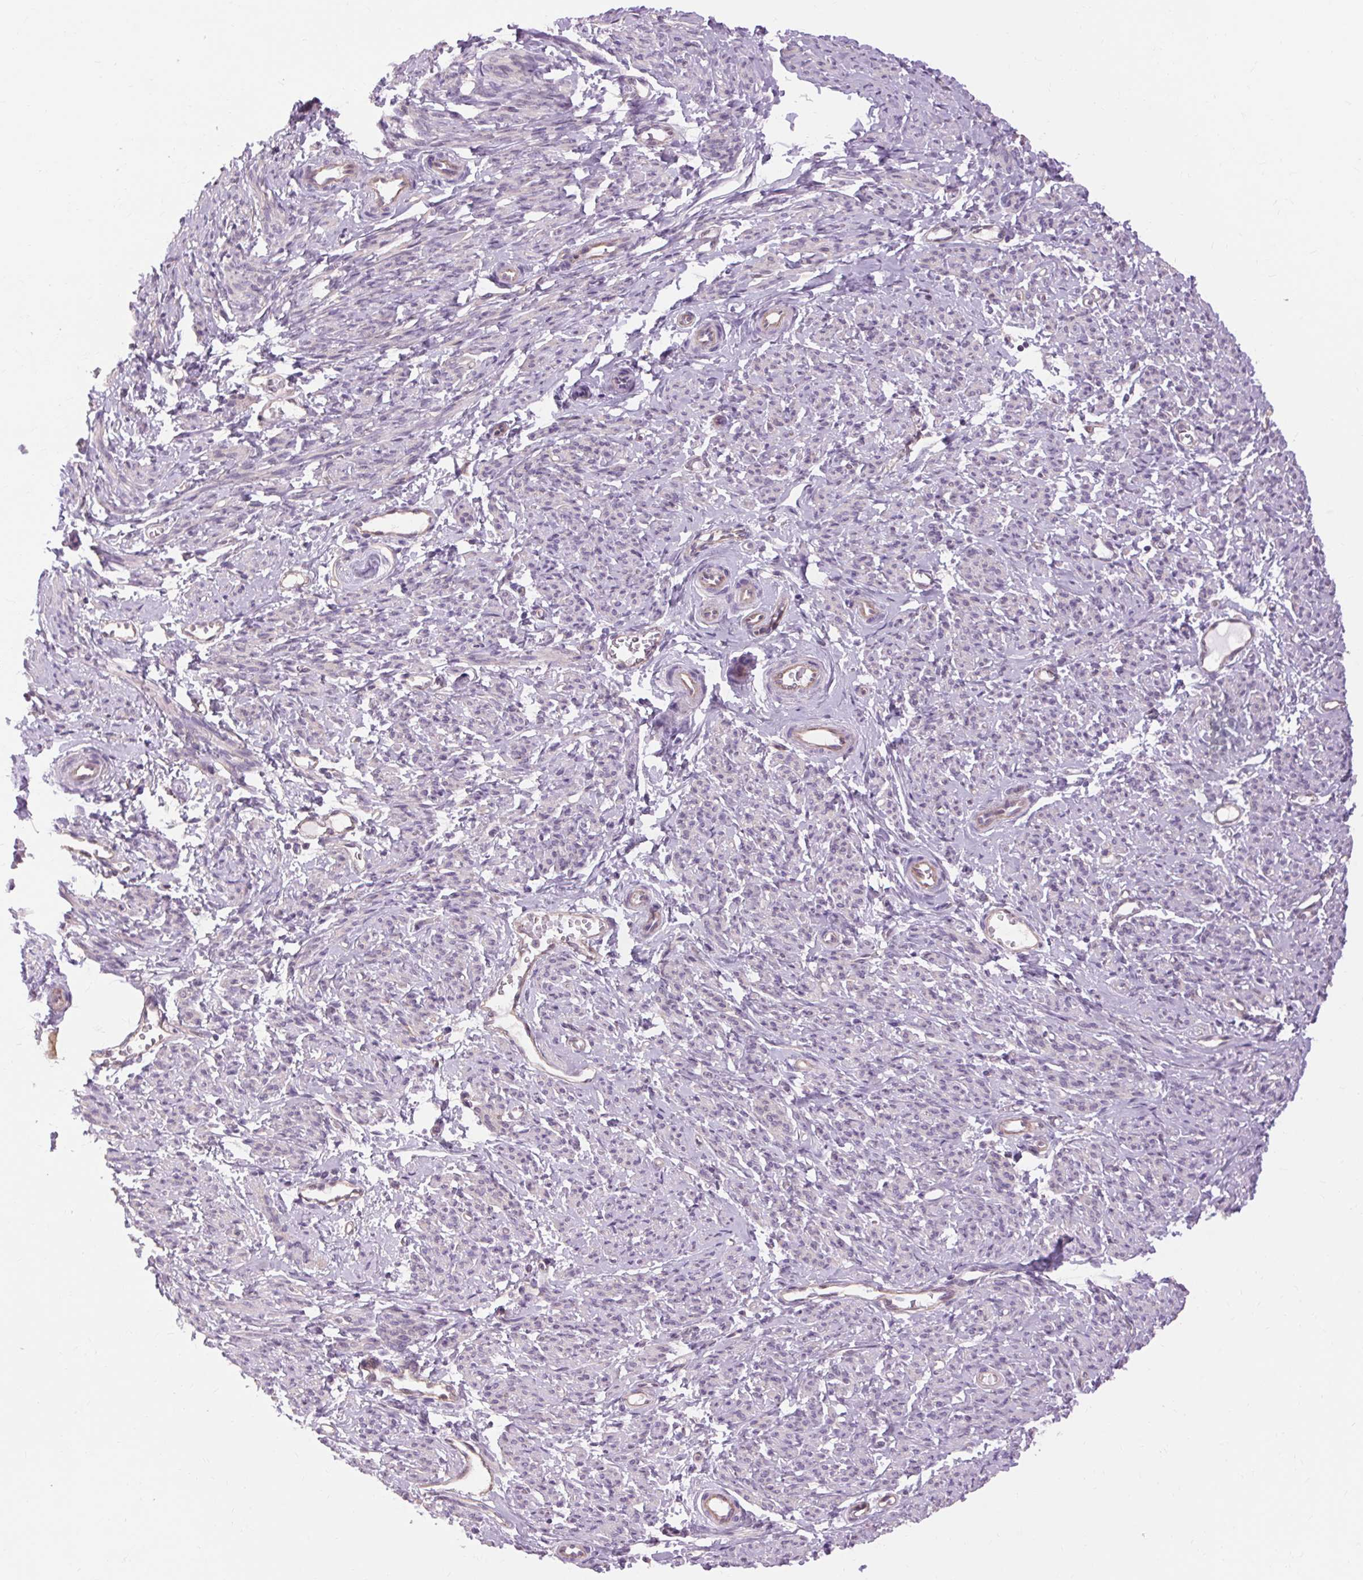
{"staining": {"intensity": "negative", "quantity": "none", "location": "none"}, "tissue": "smooth muscle", "cell_type": "Smooth muscle cells", "image_type": "normal", "snomed": [{"axis": "morphology", "description": "Normal tissue, NOS"}, {"axis": "topography", "description": "Smooth muscle"}], "caption": "Smooth muscle stained for a protein using IHC displays no expression smooth muscle cells.", "gene": "TM6SF1", "patient": {"sex": "female", "age": 65}}